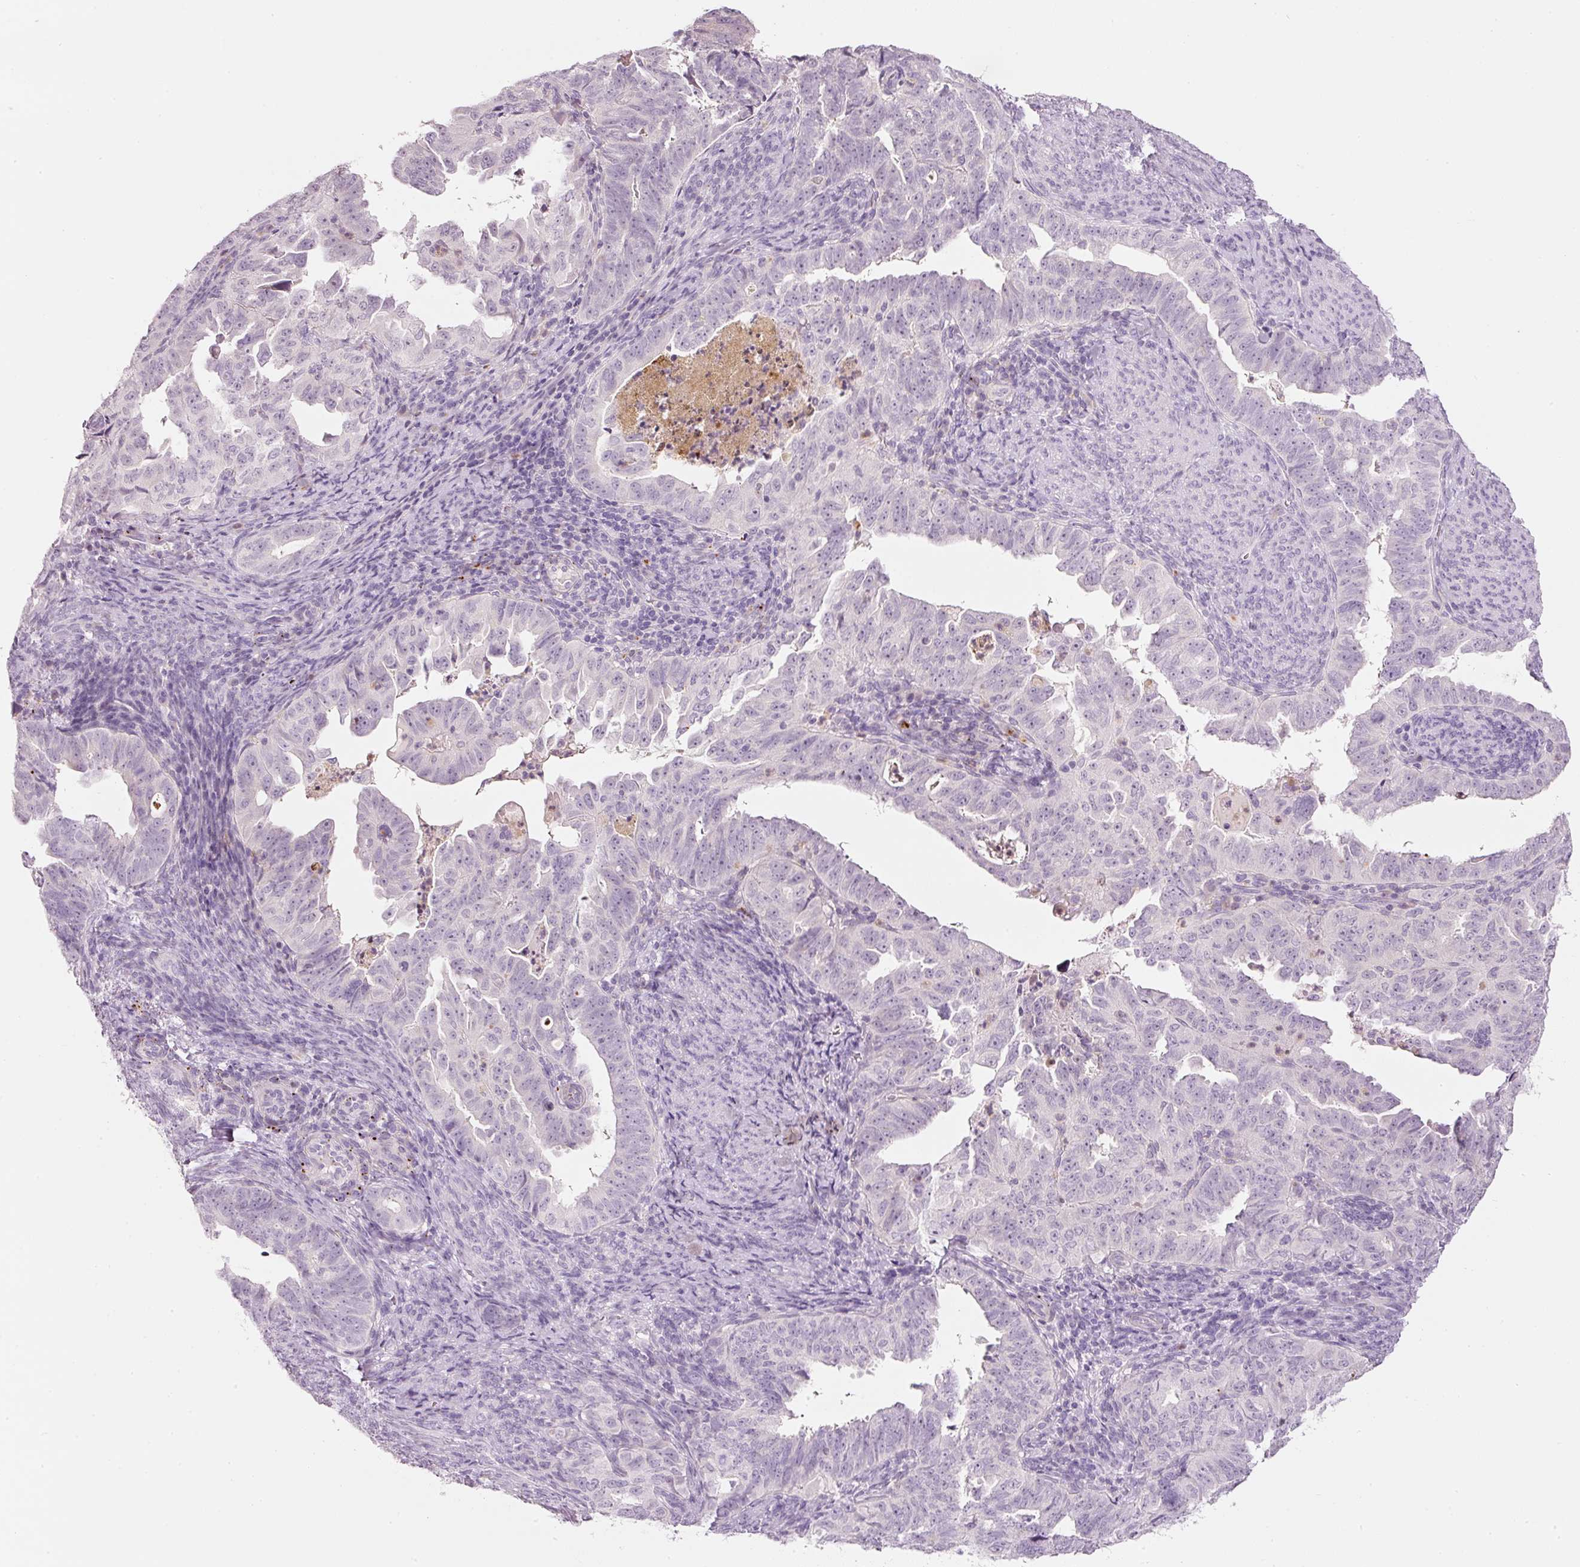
{"staining": {"intensity": "negative", "quantity": "none", "location": "none"}, "tissue": "endometrial cancer", "cell_type": "Tumor cells", "image_type": "cancer", "snomed": [{"axis": "morphology", "description": "Adenocarcinoma, NOS"}, {"axis": "topography", "description": "Endometrium"}], "caption": "This image is of endometrial cancer (adenocarcinoma) stained with immunohistochemistry (IHC) to label a protein in brown with the nuclei are counter-stained blue. There is no expression in tumor cells.", "gene": "LECT2", "patient": {"sex": "female", "age": 65}}